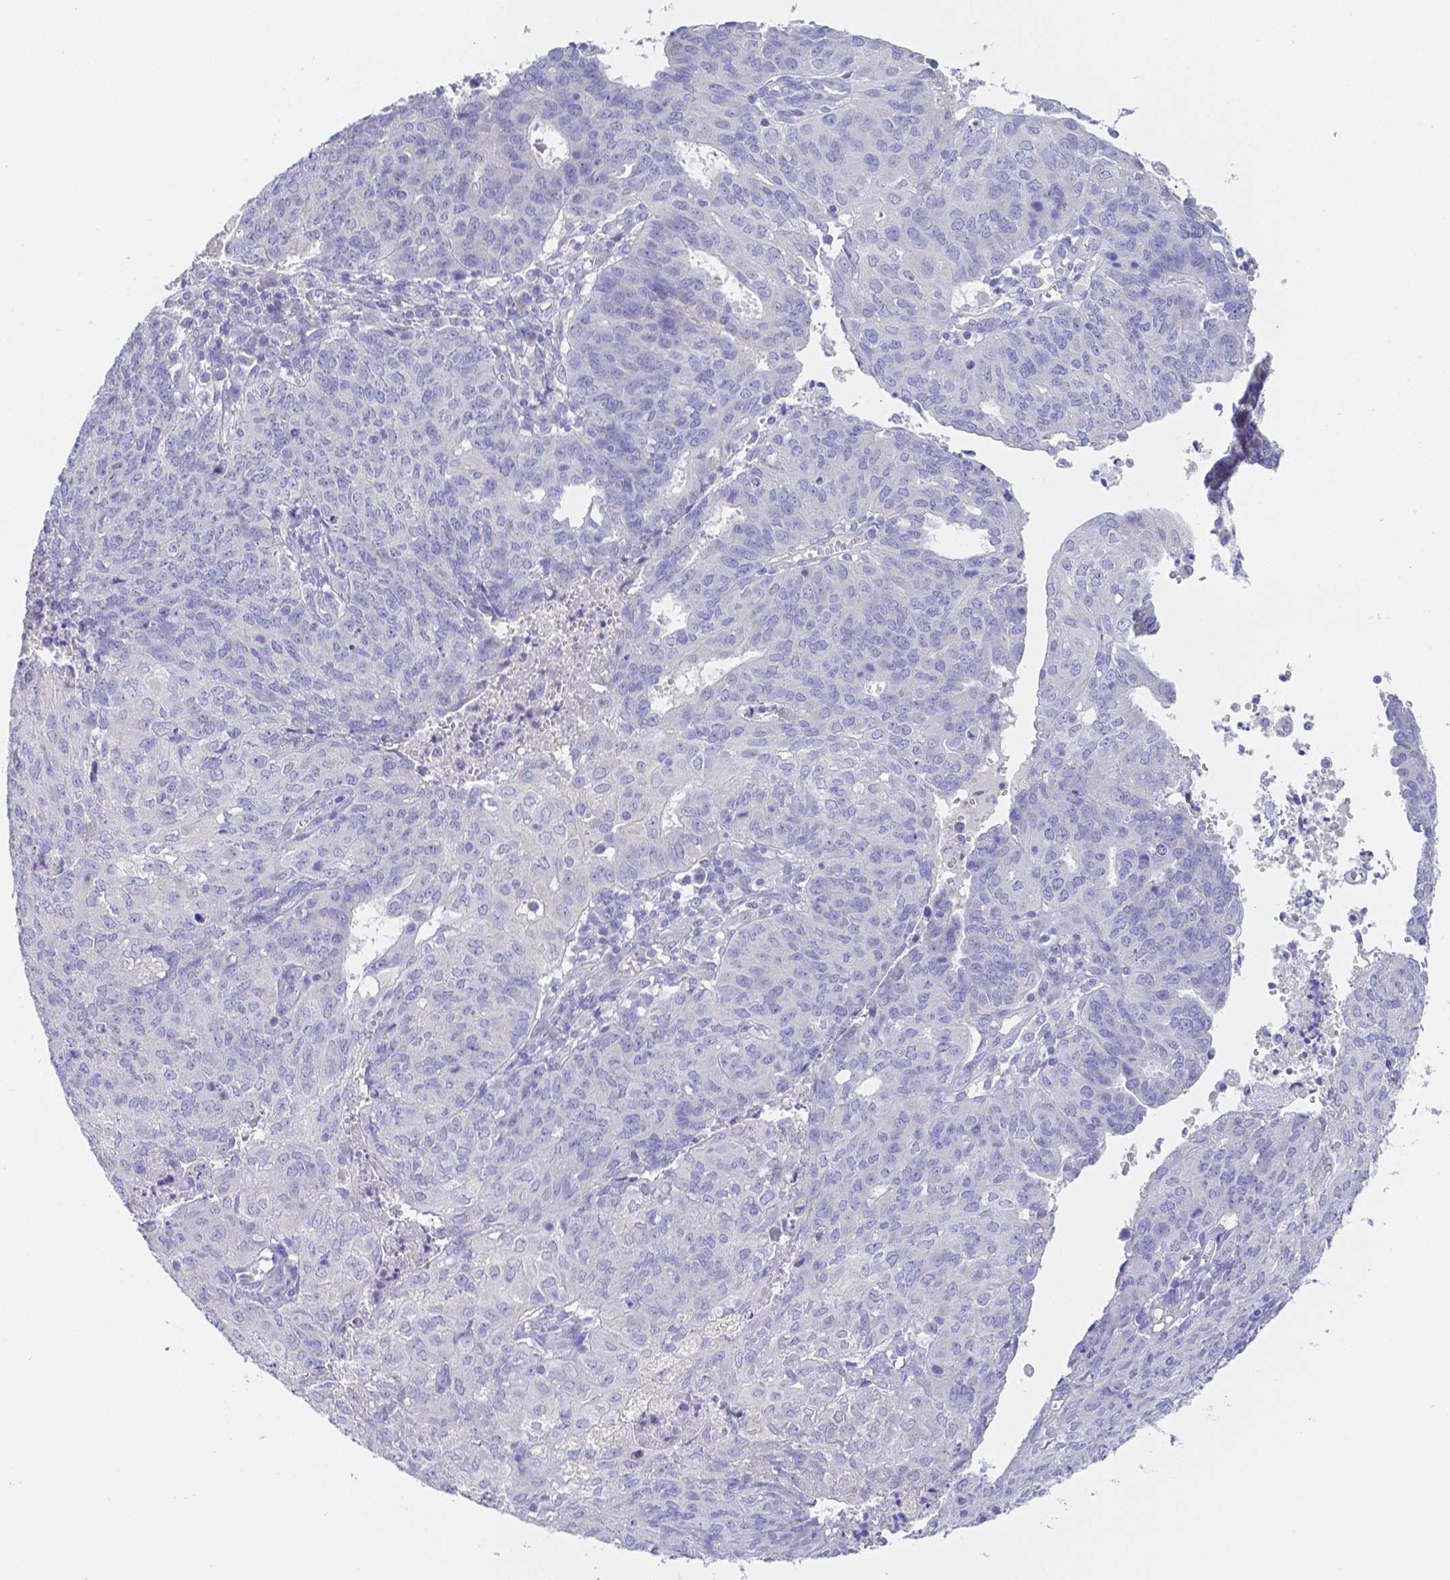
{"staining": {"intensity": "negative", "quantity": "none", "location": "none"}, "tissue": "endometrial cancer", "cell_type": "Tumor cells", "image_type": "cancer", "snomed": [{"axis": "morphology", "description": "Adenocarcinoma, NOS"}, {"axis": "topography", "description": "Endometrium"}], "caption": "Endometrial adenocarcinoma stained for a protein using immunohistochemistry reveals no positivity tumor cells.", "gene": "ZG16B", "patient": {"sex": "female", "age": 82}}